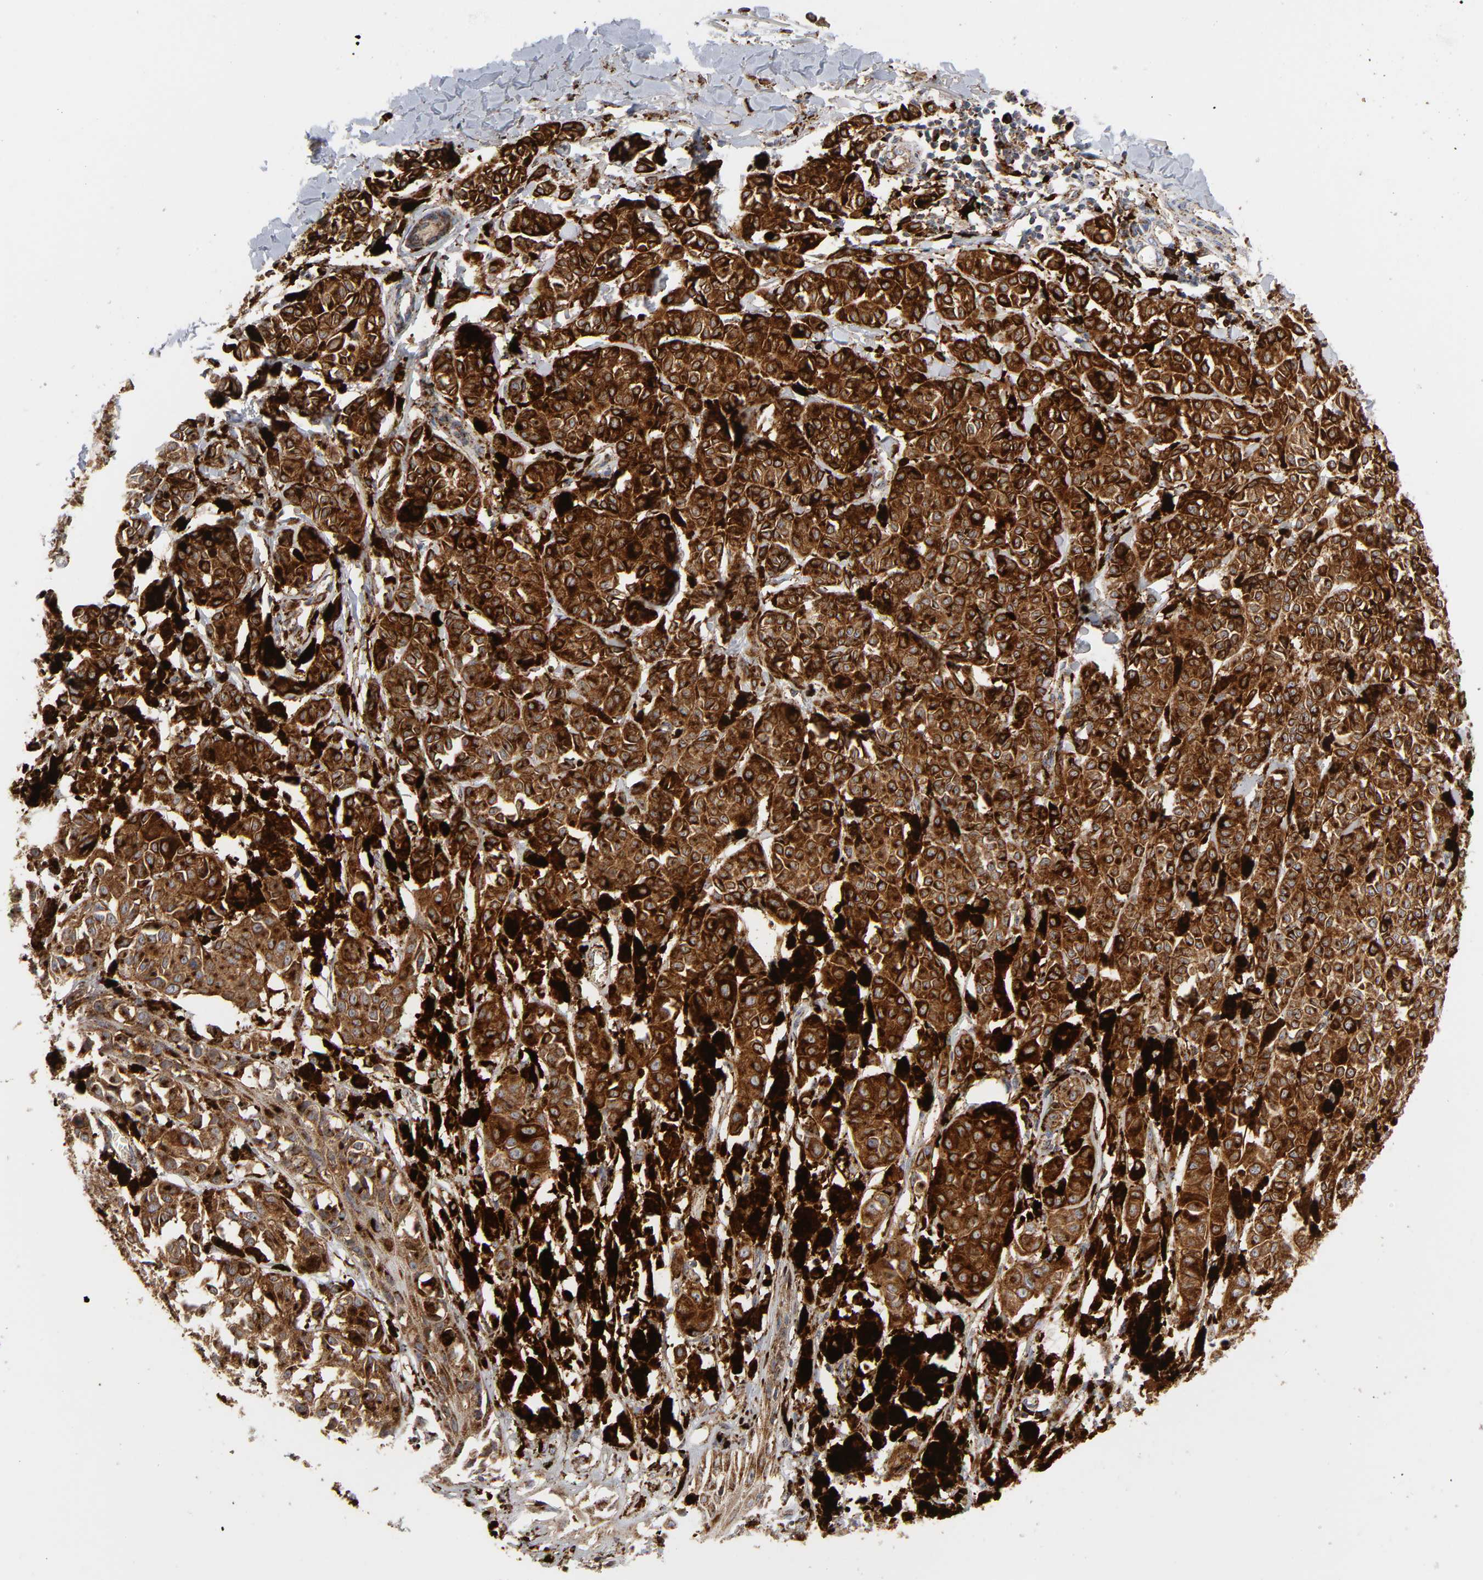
{"staining": {"intensity": "strong", "quantity": ">75%", "location": "cytoplasmic/membranous"}, "tissue": "melanoma", "cell_type": "Tumor cells", "image_type": "cancer", "snomed": [{"axis": "morphology", "description": "Malignant melanoma, NOS"}, {"axis": "topography", "description": "Skin"}], "caption": "Brown immunohistochemical staining in melanoma demonstrates strong cytoplasmic/membranous expression in approximately >75% of tumor cells.", "gene": "PSAP", "patient": {"sex": "male", "age": 76}}